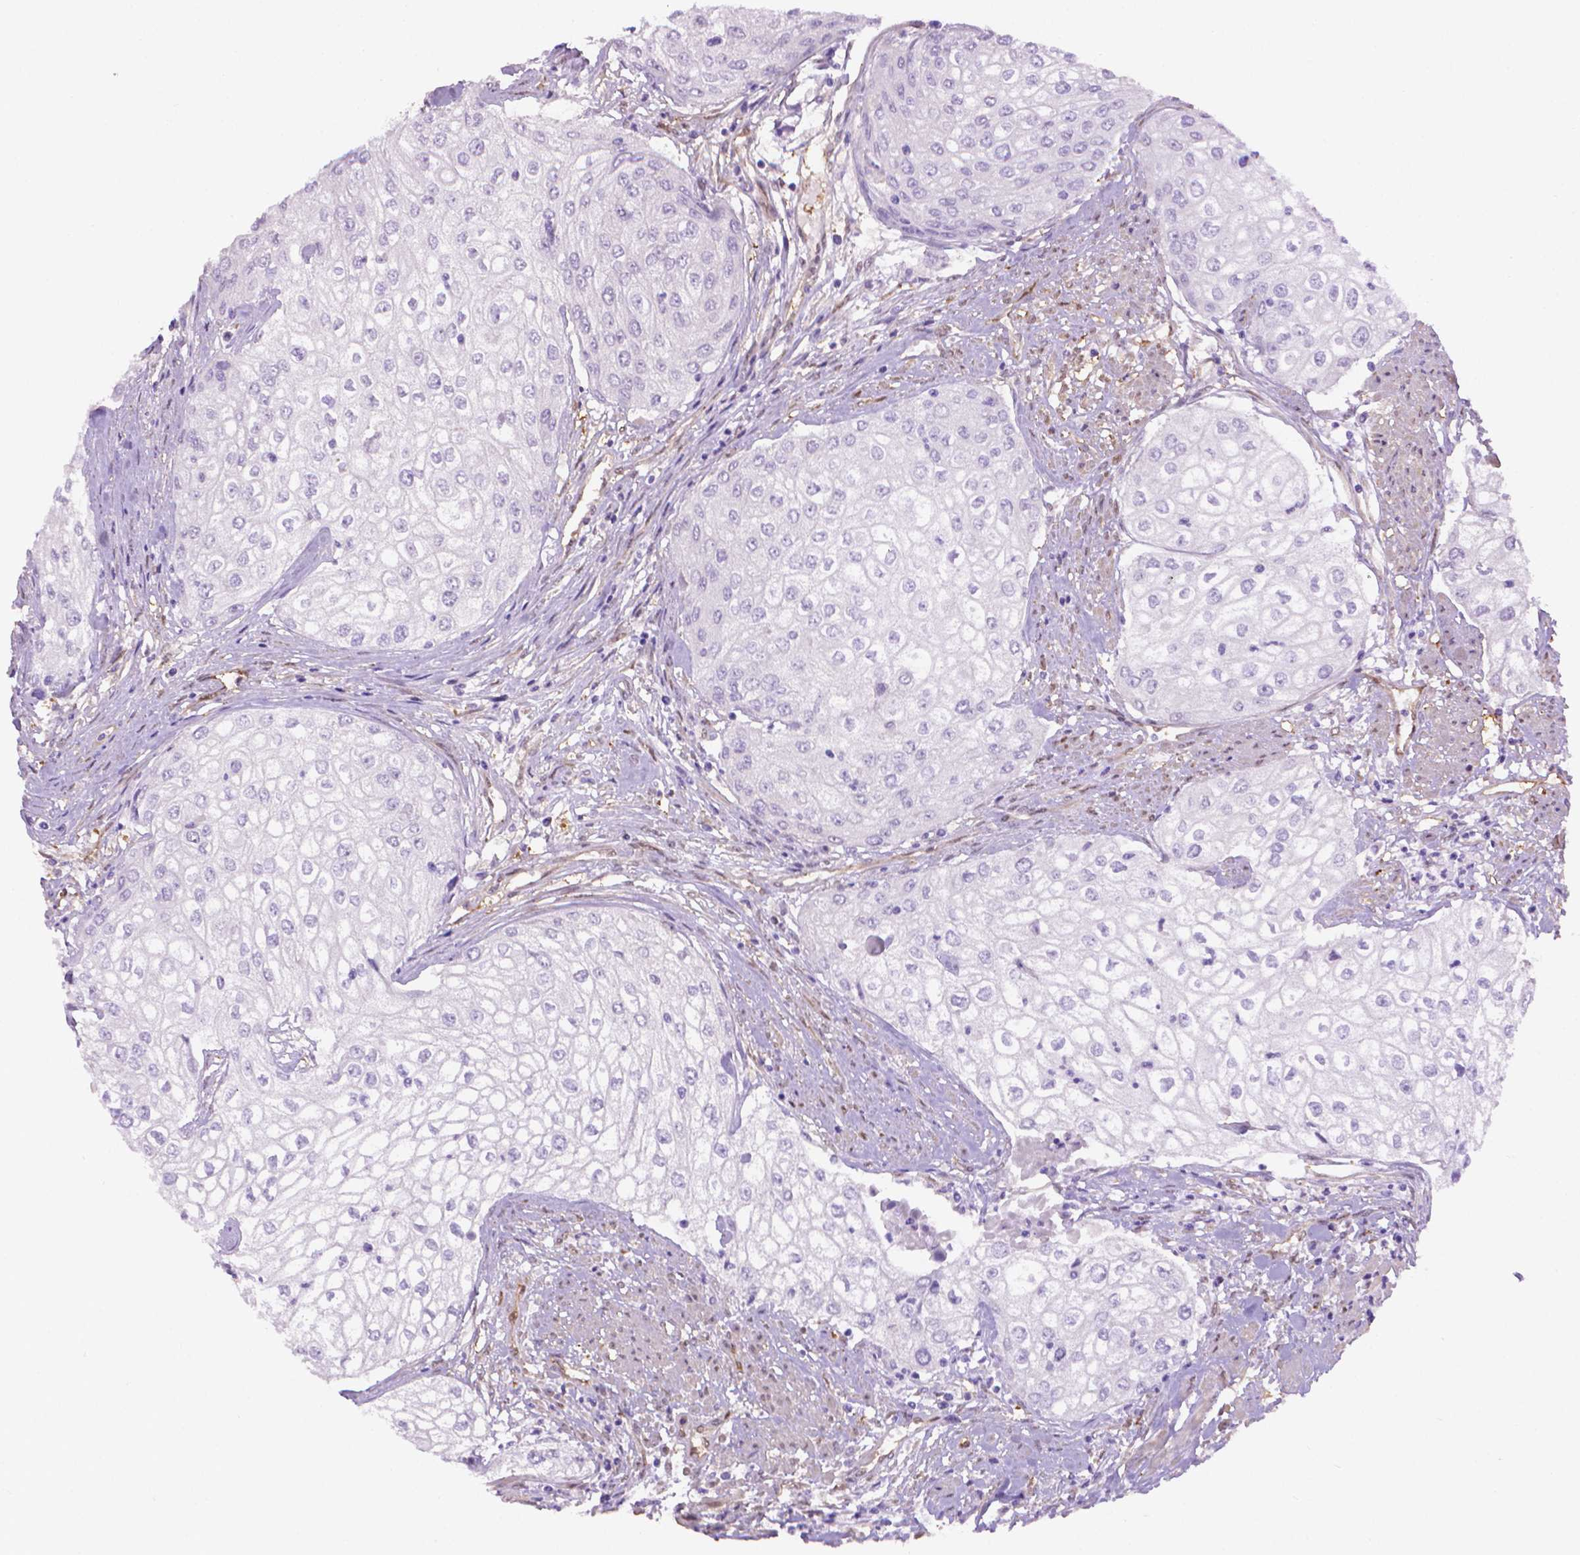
{"staining": {"intensity": "negative", "quantity": "none", "location": "none"}, "tissue": "urothelial cancer", "cell_type": "Tumor cells", "image_type": "cancer", "snomed": [{"axis": "morphology", "description": "Urothelial carcinoma, High grade"}, {"axis": "topography", "description": "Urinary bladder"}], "caption": "Immunohistochemical staining of urothelial cancer shows no significant staining in tumor cells.", "gene": "CLIC4", "patient": {"sex": "male", "age": 62}}